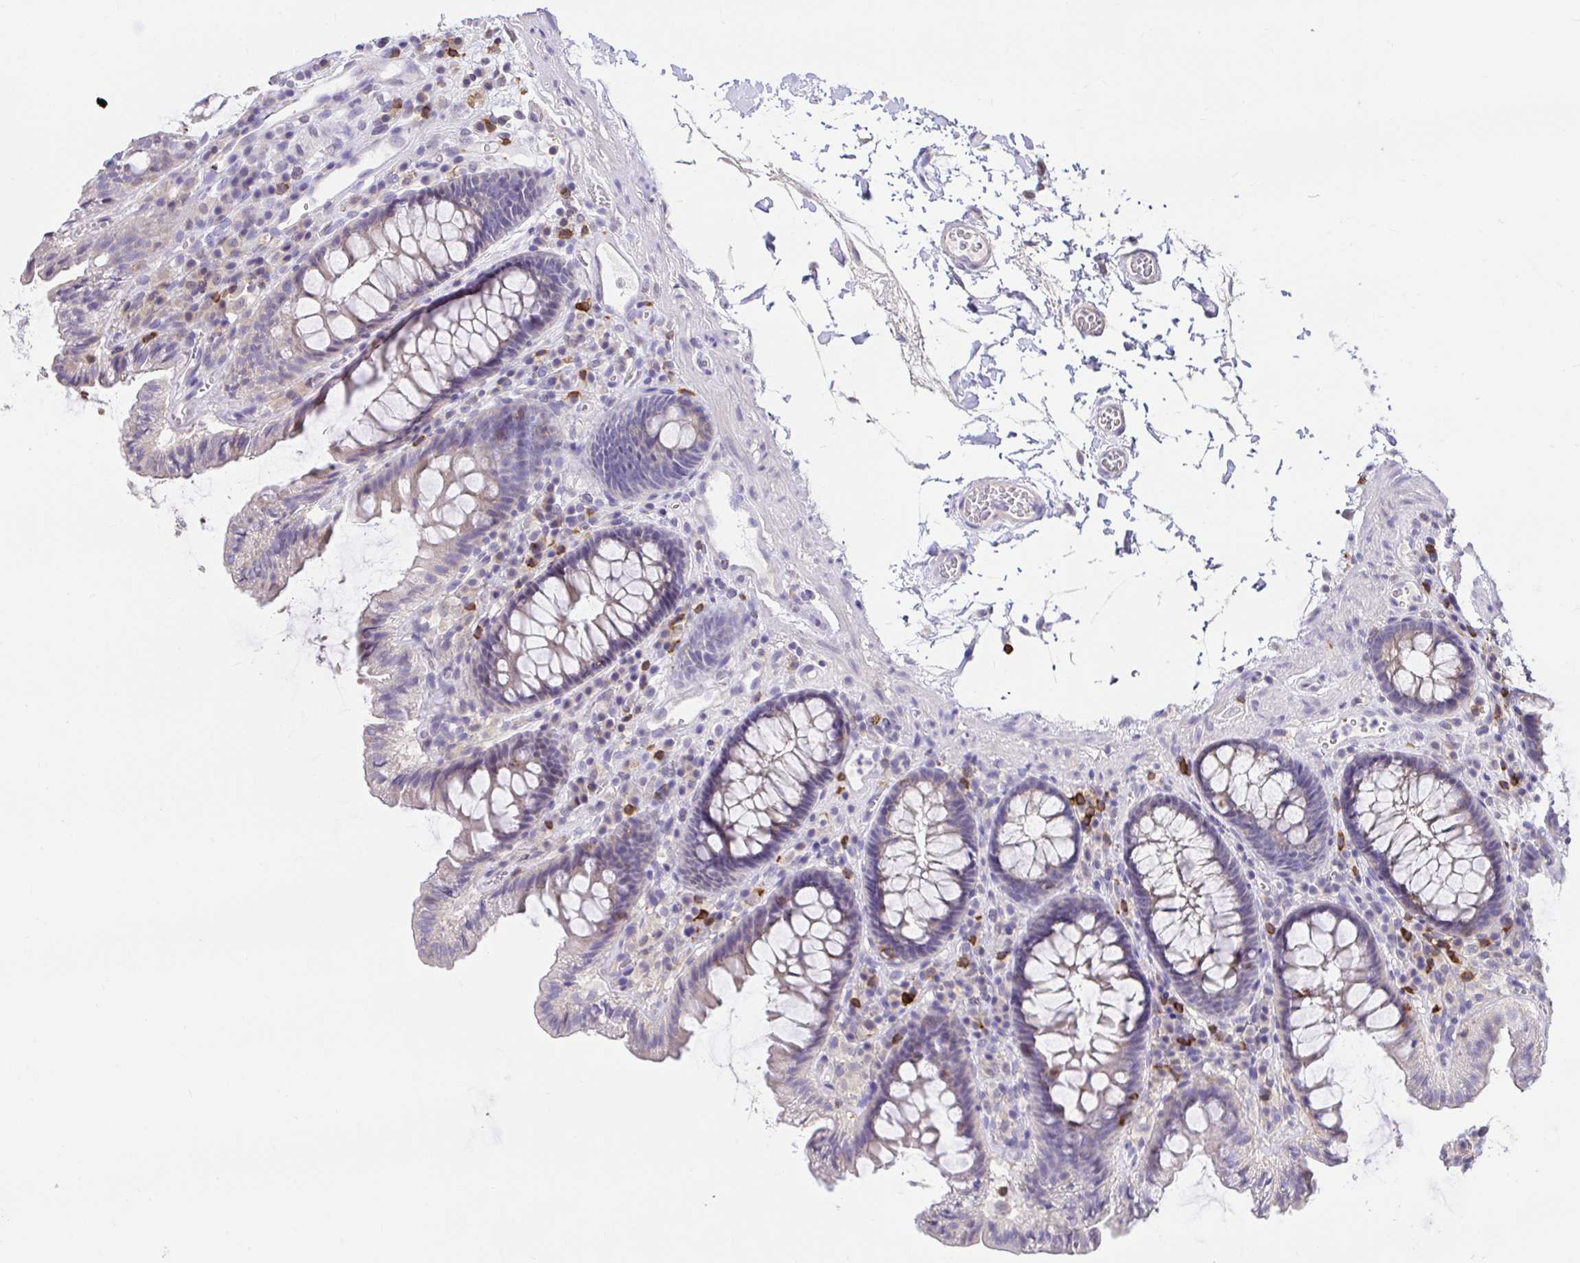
{"staining": {"intensity": "negative", "quantity": "none", "location": "none"}, "tissue": "colon", "cell_type": "Endothelial cells", "image_type": "normal", "snomed": [{"axis": "morphology", "description": "Normal tissue, NOS"}, {"axis": "topography", "description": "Colon"}, {"axis": "topography", "description": "Peripheral nerve tissue"}], "caption": "Endothelial cells show no significant expression in normal colon.", "gene": "SKAP1", "patient": {"sex": "male", "age": 84}}